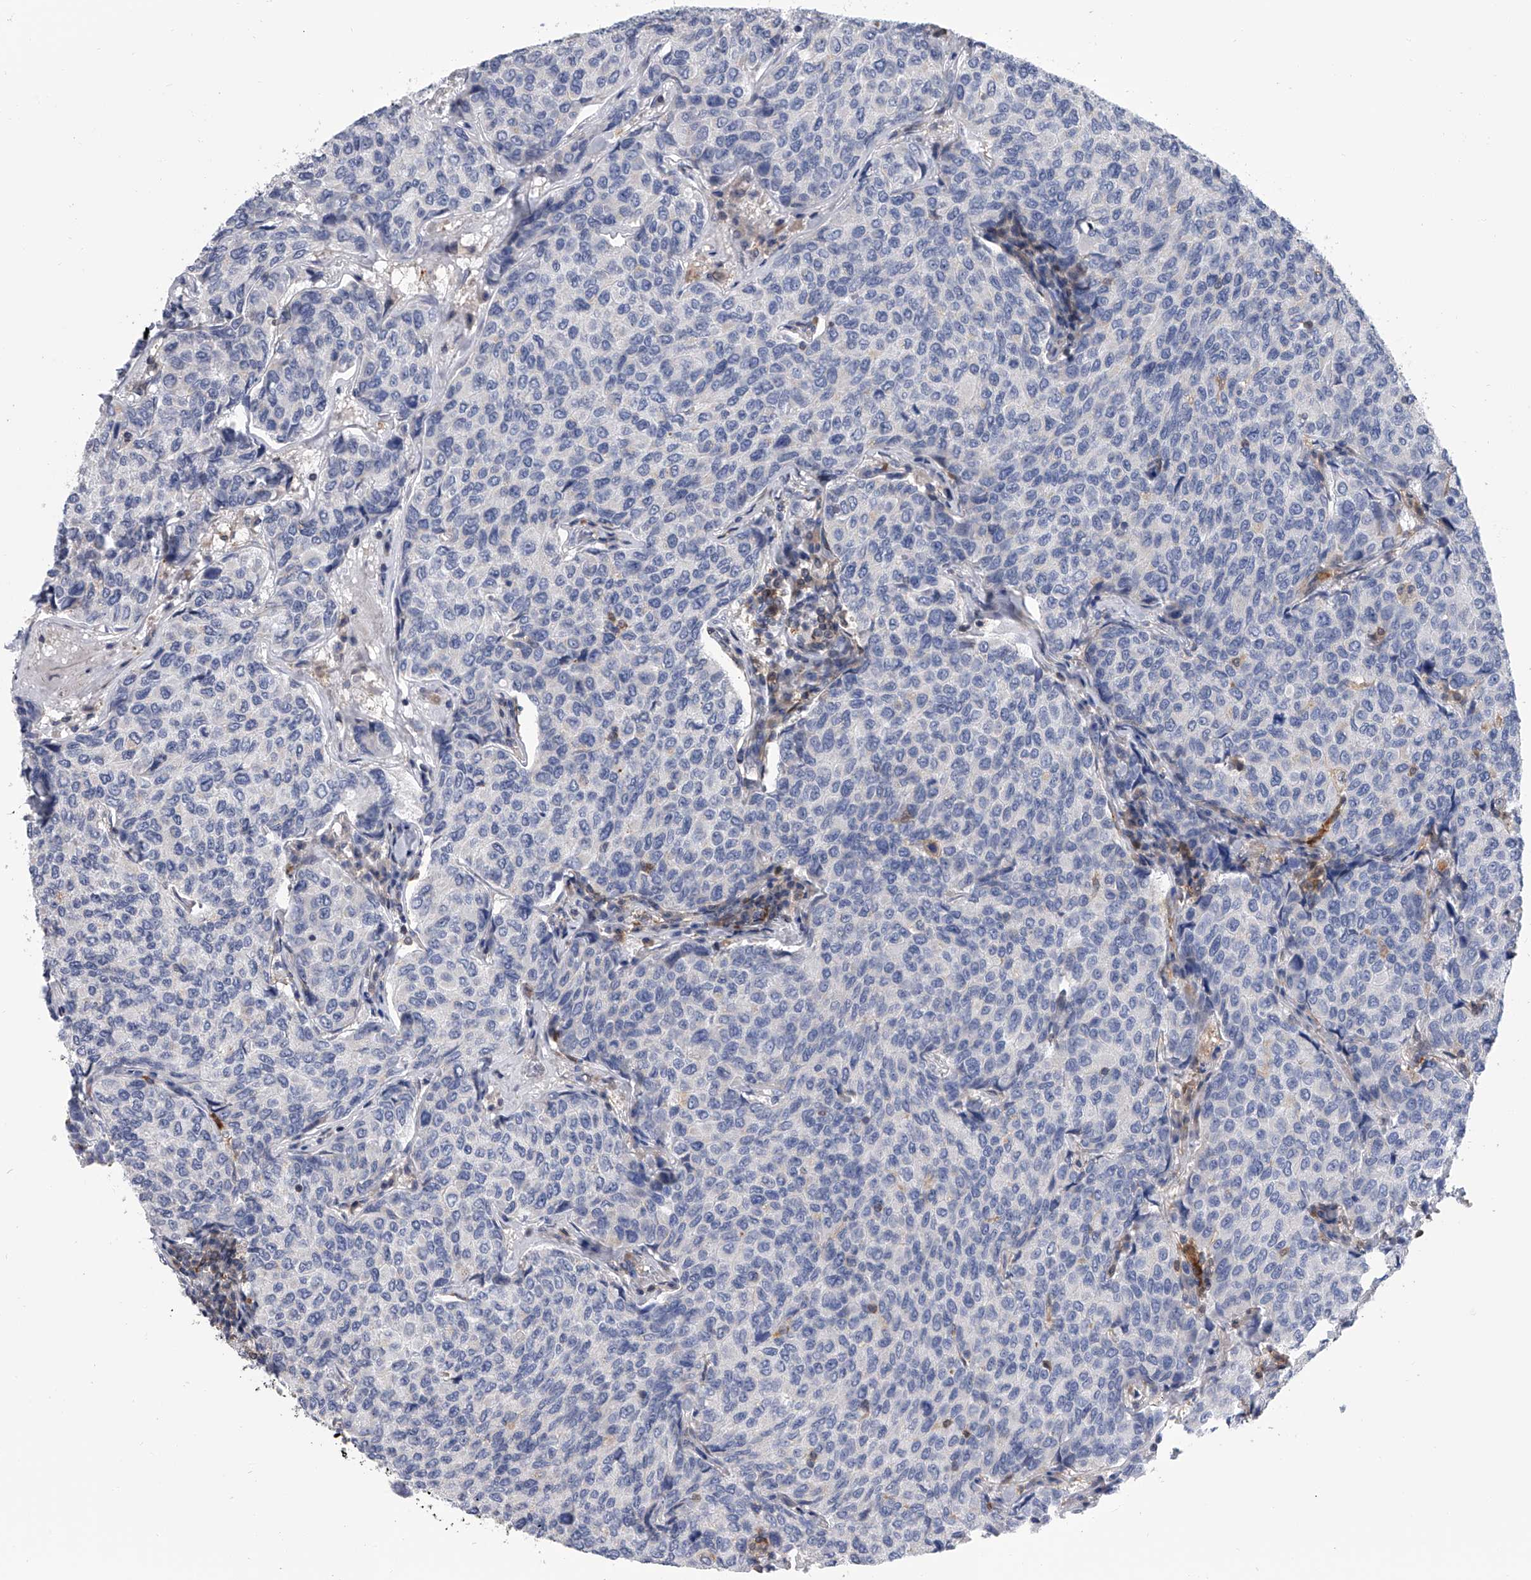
{"staining": {"intensity": "negative", "quantity": "none", "location": "none"}, "tissue": "breast cancer", "cell_type": "Tumor cells", "image_type": "cancer", "snomed": [{"axis": "morphology", "description": "Duct carcinoma"}, {"axis": "topography", "description": "Breast"}], "caption": "Infiltrating ductal carcinoma (breast) was stained to show a protein in brown. There is no significant positivity in tumor cells.", "gene": "SERPINB9", "patient": {"sex": "female", "age": 55}}